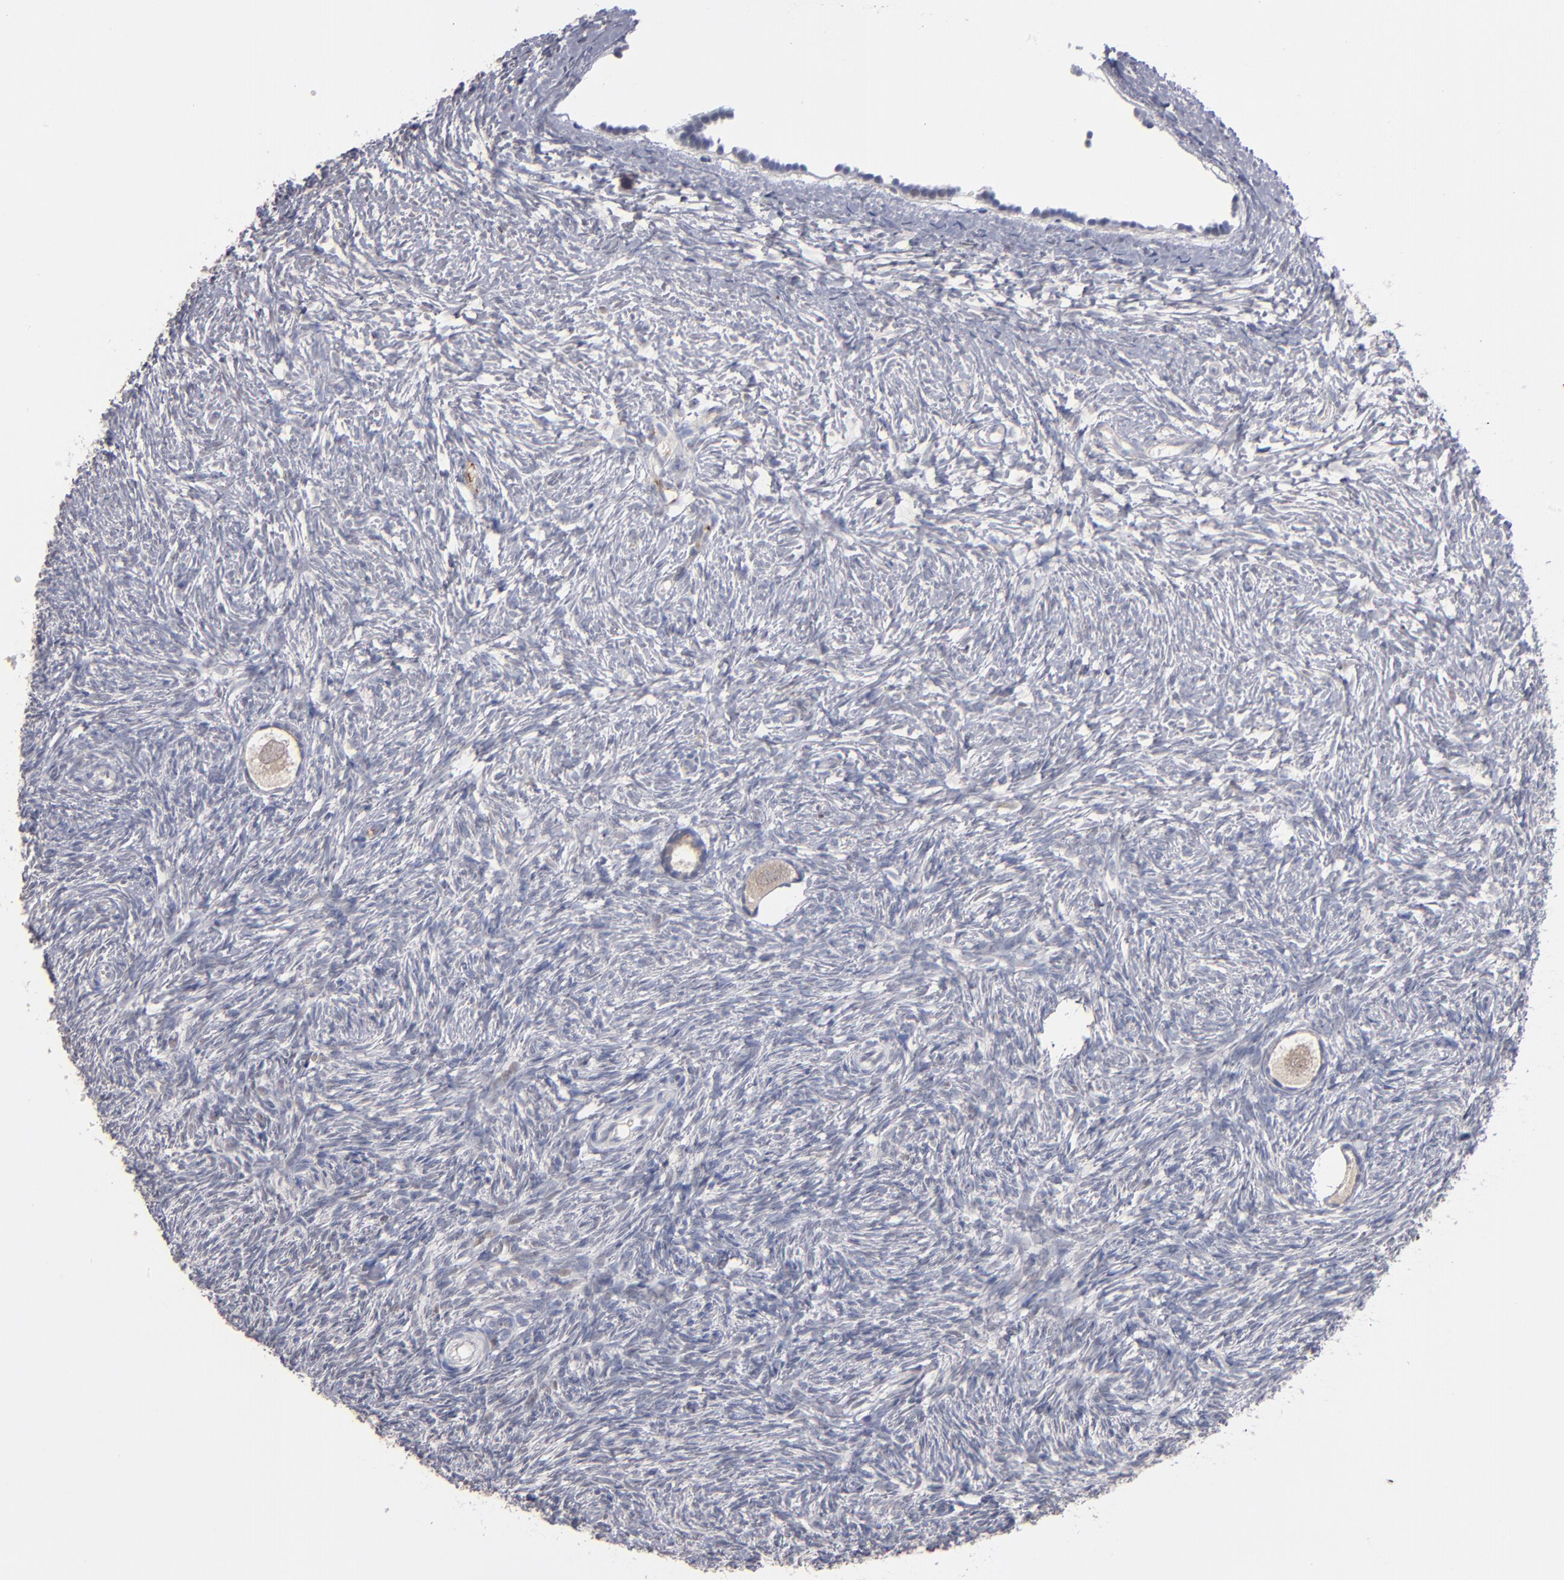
{"staining": {"intensity": "negative", "quantity": "none", "location": "none"}, "tissue": "ovary", "cell_type": "Follicle cells", "image_type": "normal", "snomed": [{"axis": "morphology", "description": "Normal tissue, NOS"}, {"axis": "topography", "description": "Ovary"}], "caption": "IHC of benign human ovary demonstrates no positivity in follicle cells.", "gene": "SELP", "patient": {"sex": "female", "age": 35}}